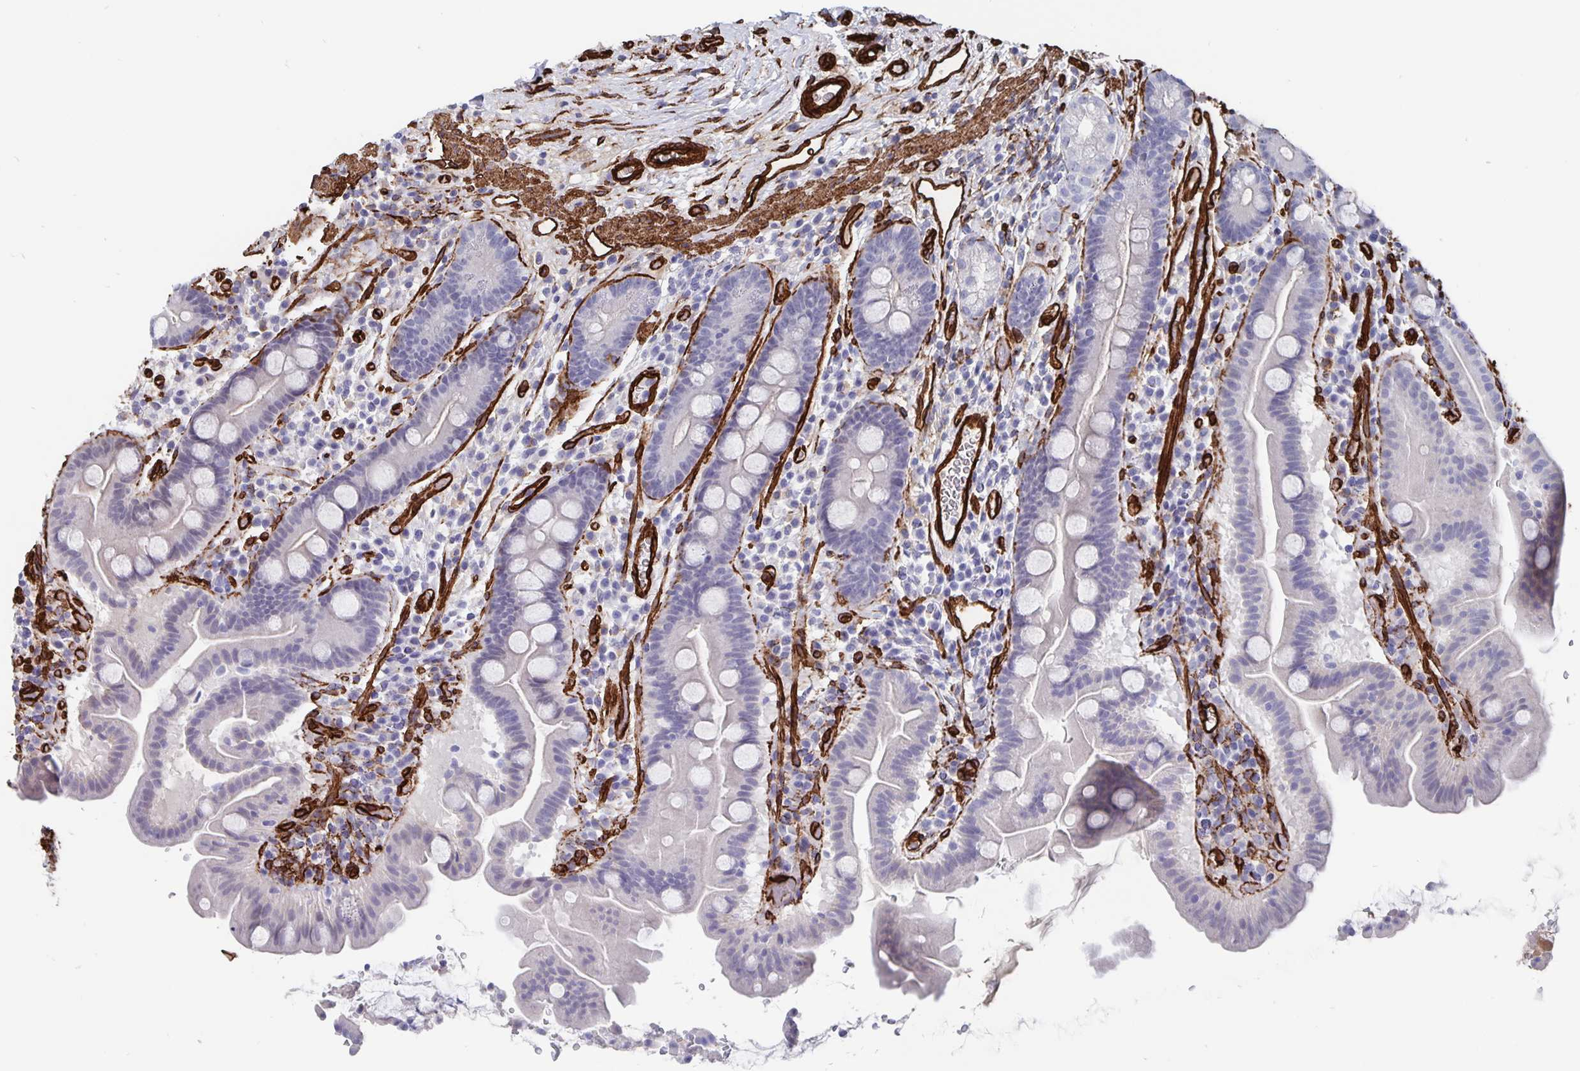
{"staining": {"intensity": "negative", "quantity": "none", "location": "none"}, "tissue": "small intestine", "cell_type": "Glandular cells", "image_type": "normal", "snomed": [{"axis": "morphology", "description": "Normal tissue, NOS"}, {"axis": "topography", "description": "Small intestine"}], "caption": "An immunohistochemistry histopathology image of benign small intestine is shown. There is no staining in glandular cells of small intestine. (Brightfield microscopy of DAB (3,3'-diaminobenzidine) immunohistochemistry (IHC) at high magnification).", "gene": "DCHS2", "patient": {"sex": "male", "age": 26}}